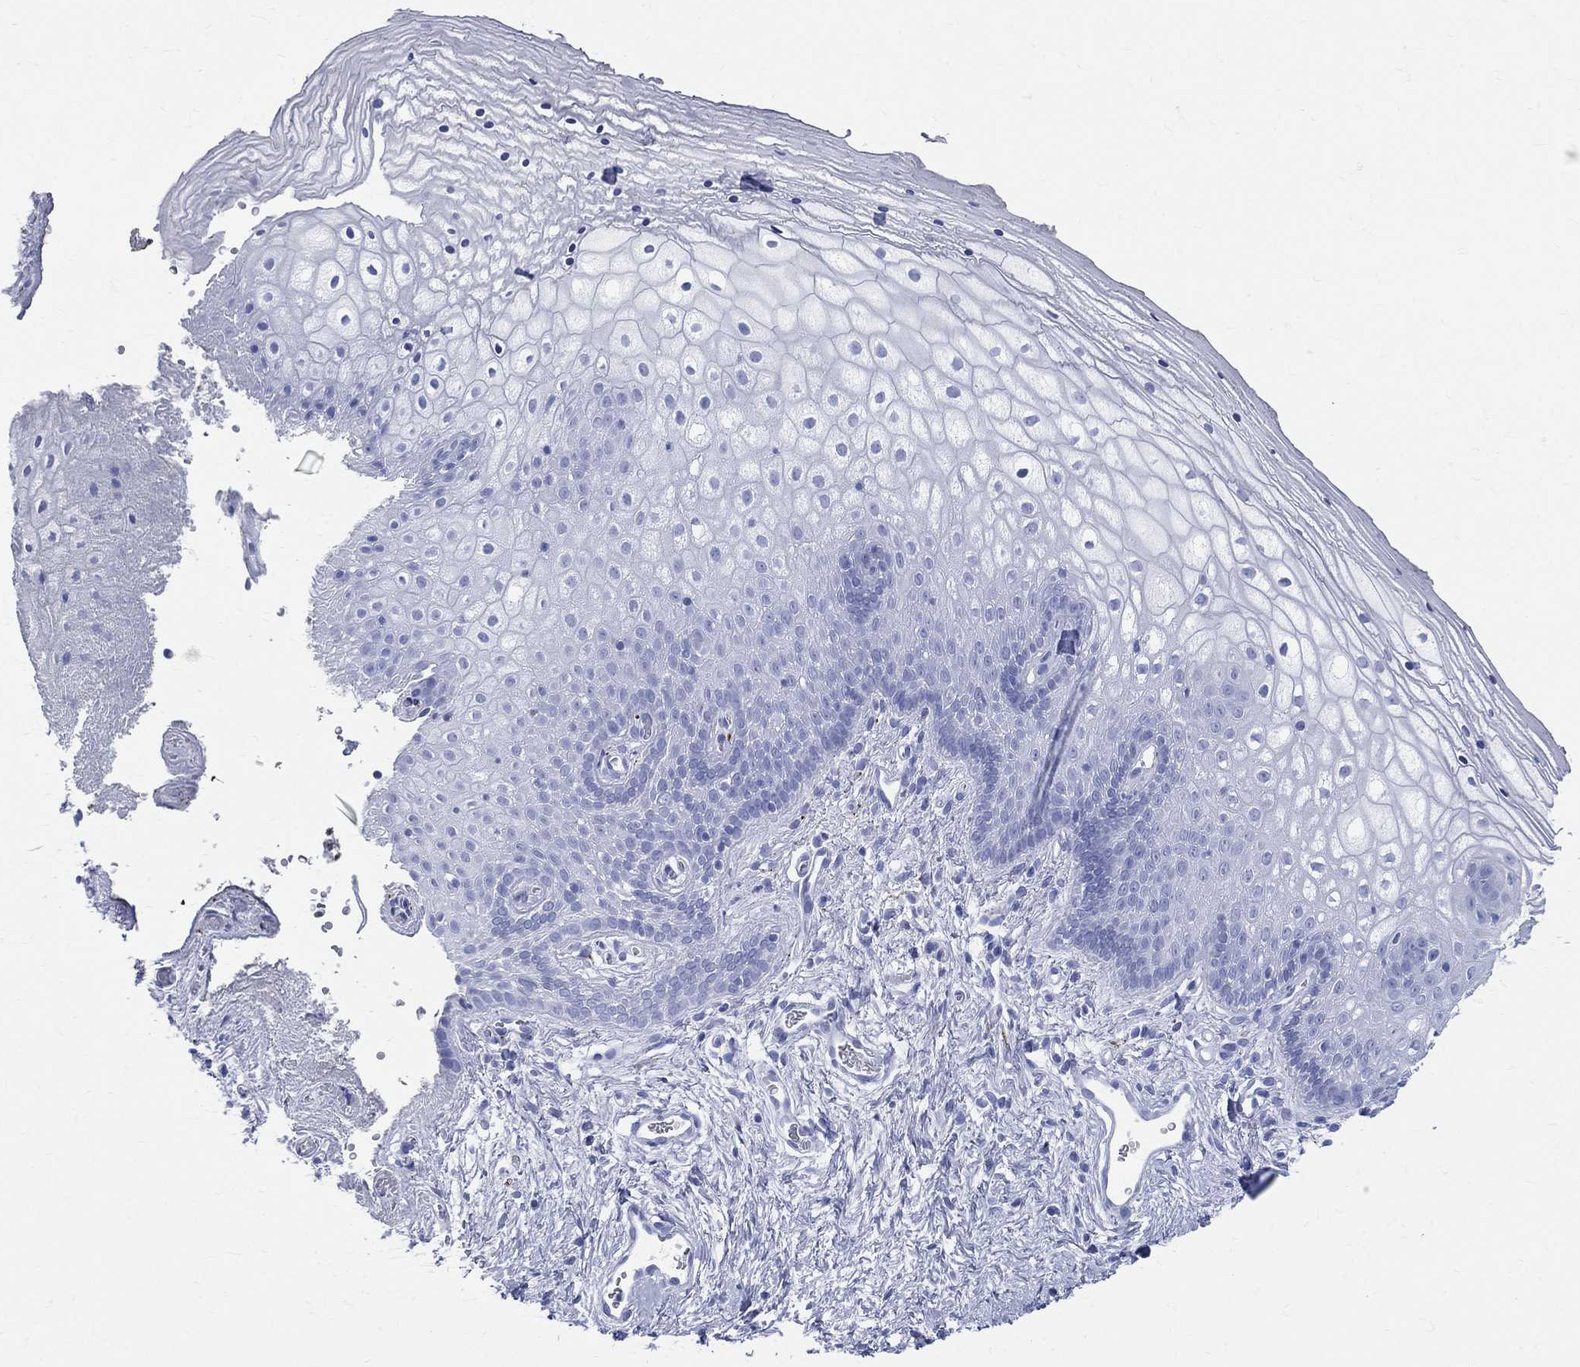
{"staining": {"intensity": "negative", "quantity": "none", "location": "none"}, "tissue": "vagina", "cell_type": "Squamous epithelial cells", "image_type": "normal", "snomed": [{"axis": "morphology", "description": "Normal tissue, NOS"}, {"axis": "topography", "description": "Vagina"}], "caption": "DAB immunohistochemical staining of normal vagina exhibits no significant expression in squamous epithelial cells. (Immunohistochemistry, brightfield microscopy, high magnification).", "gene": "SYP", "patient": {"sex": "female", "age": 32}}